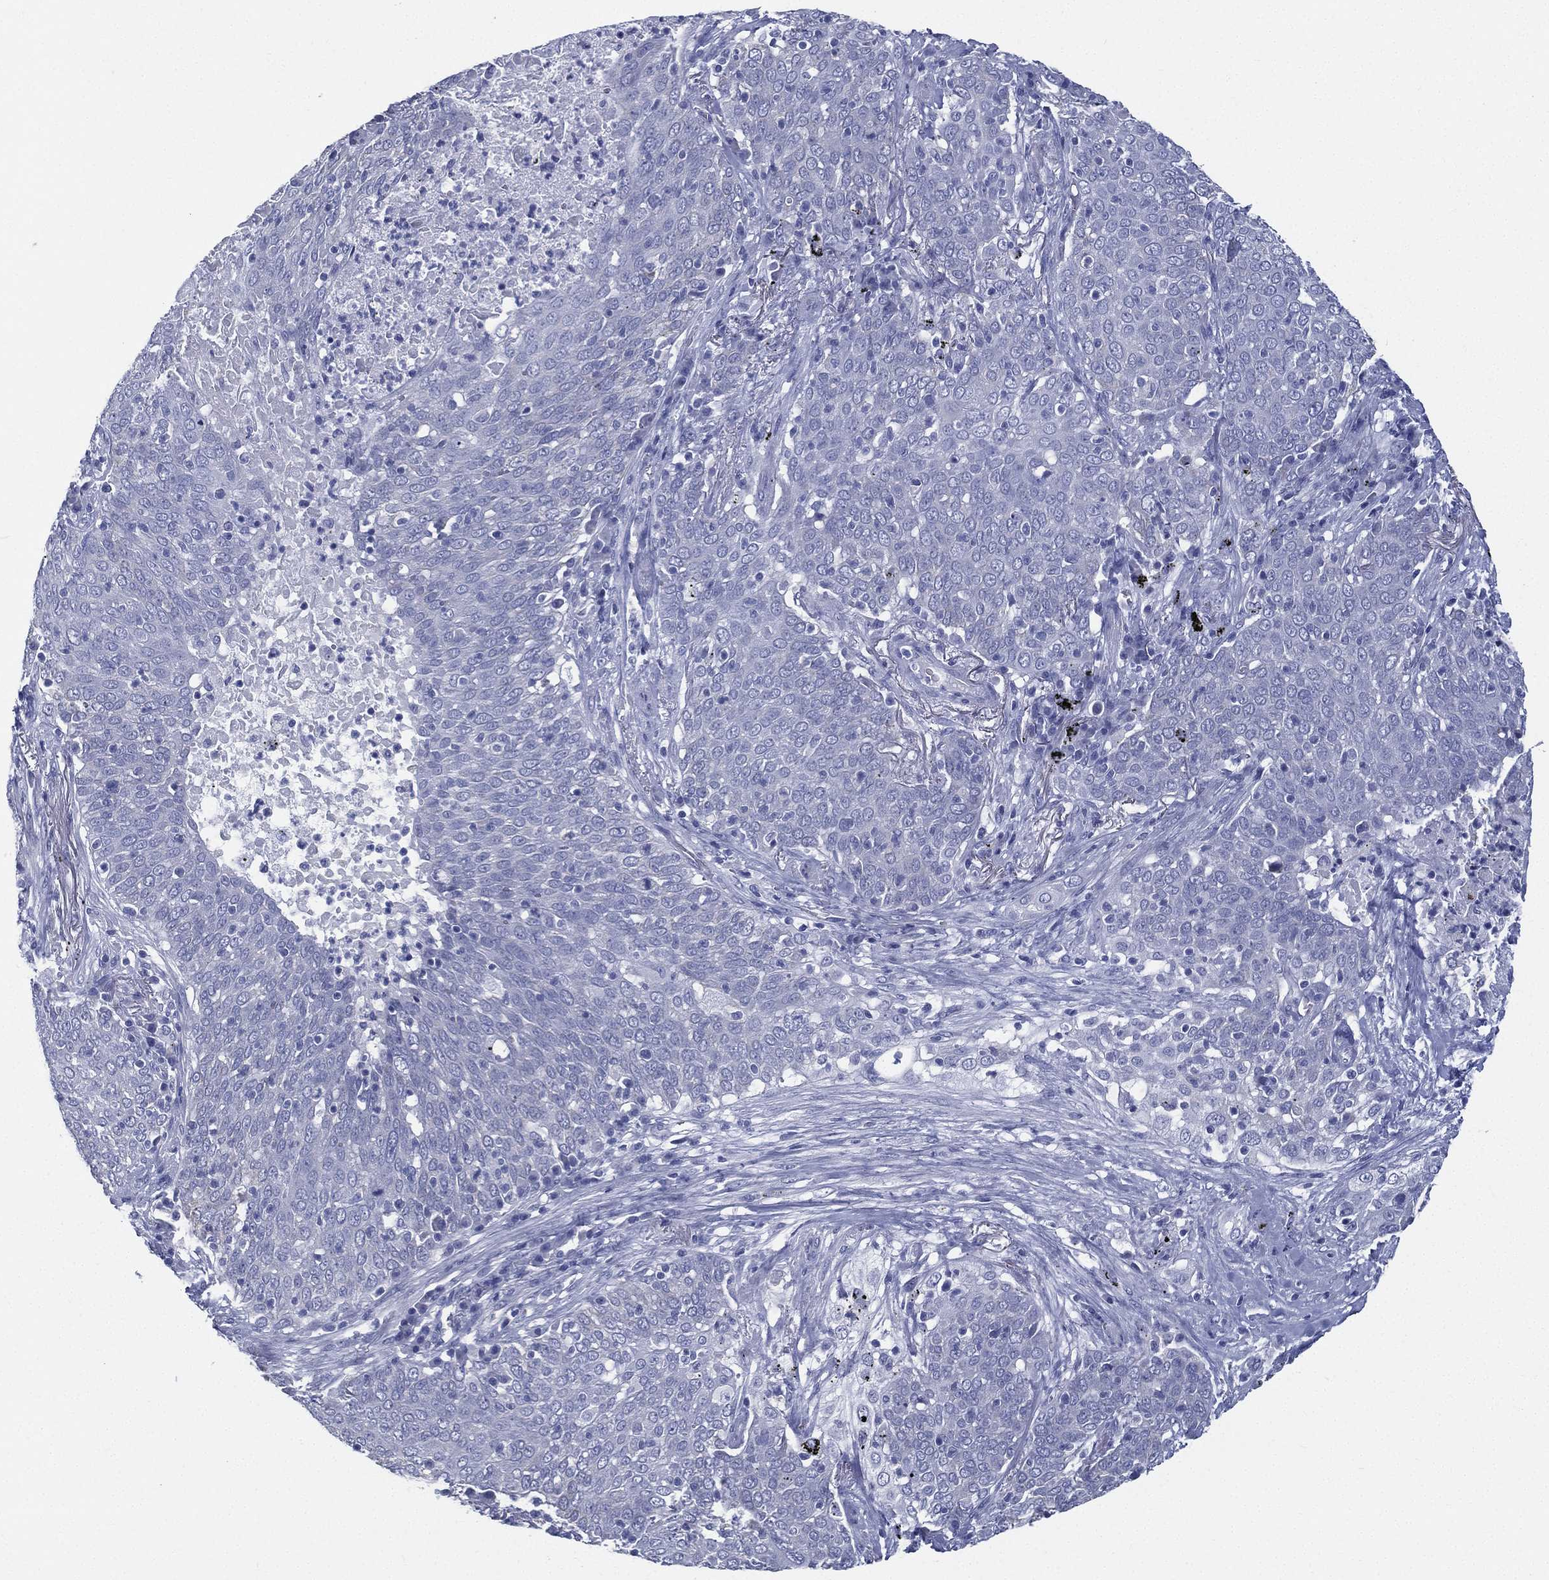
{"staining": {"intensity": "negative", "quantity": "none", "location": "none"}, "tissue": "lung cancer", "cell_type": "Tumor cells", "image_type": "cancer", "snomed": [{"axis": "morphology", "description": "Squamous cell carcinoma, NOS"}, {"axis": "topography", "description": "Lung"}], "caption": "An image of human lung cancer is negative for staining in tumor cells.", "gene": "RSPH4A", "patient": {"sex": "male", "age": 82}}